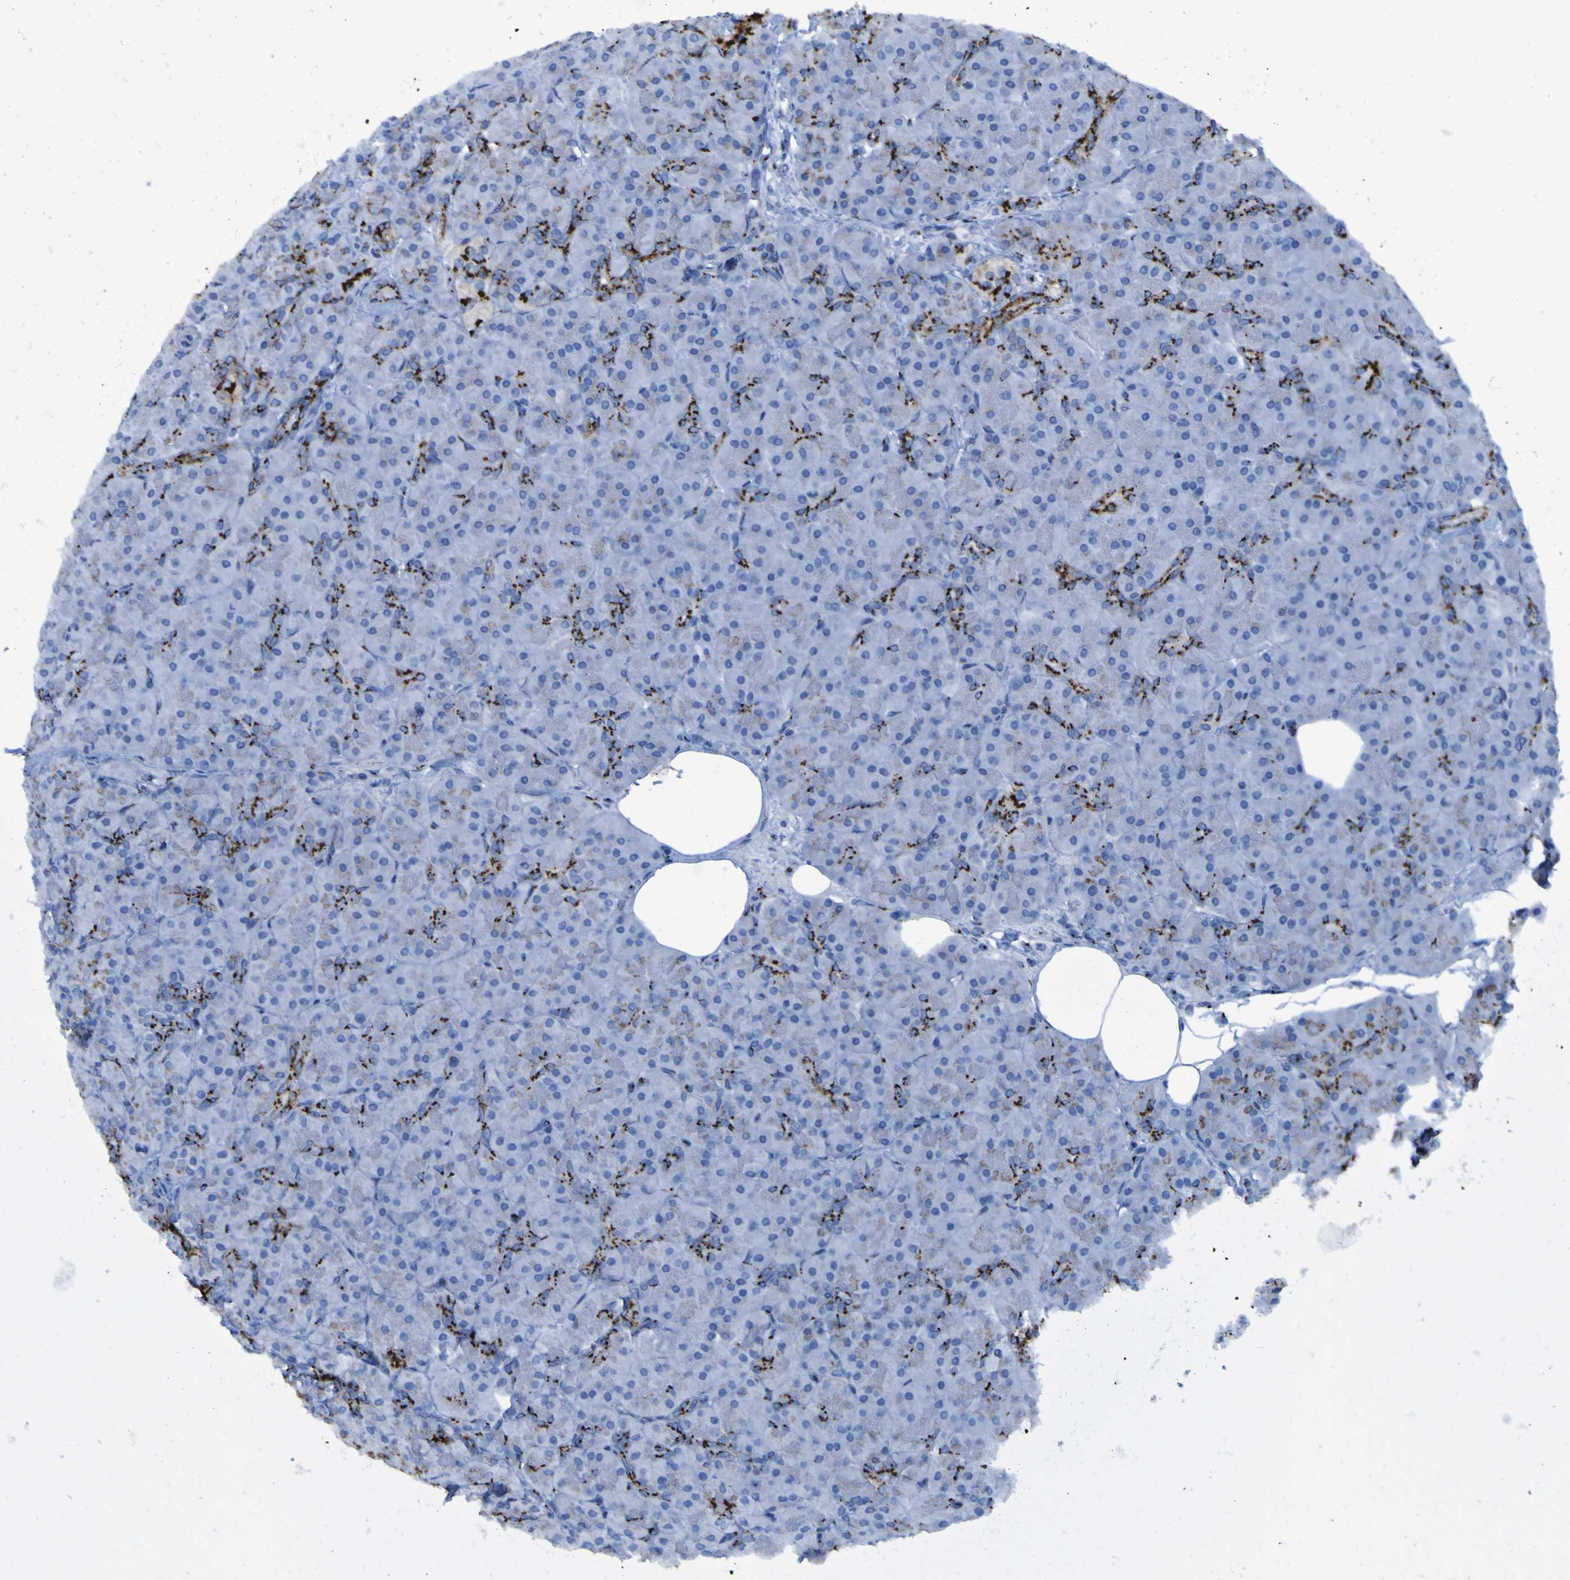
{"staining": {"intensity": "strong", "quantity": "25%-75%", "location": "cytoplasmic/membranous"}, "tissue": "pancreas", "cell_type": "Exocrine glandular cells", "image_type": "normal", "snomed": [{"axis": "morphology", "description": "Normal tissue, NOS"}, {"axis": "topography", "description": "Pancreas"}], "caption": "Protein positivity by immunohistochemistry demonstrates strong cytoplasmic/membranous expression in approximately 25%-75% of exocrine glandular cells in unremarkable pancreas.", "gene": "GOLM1", "patient": {"sex": "male", "age": 66}}